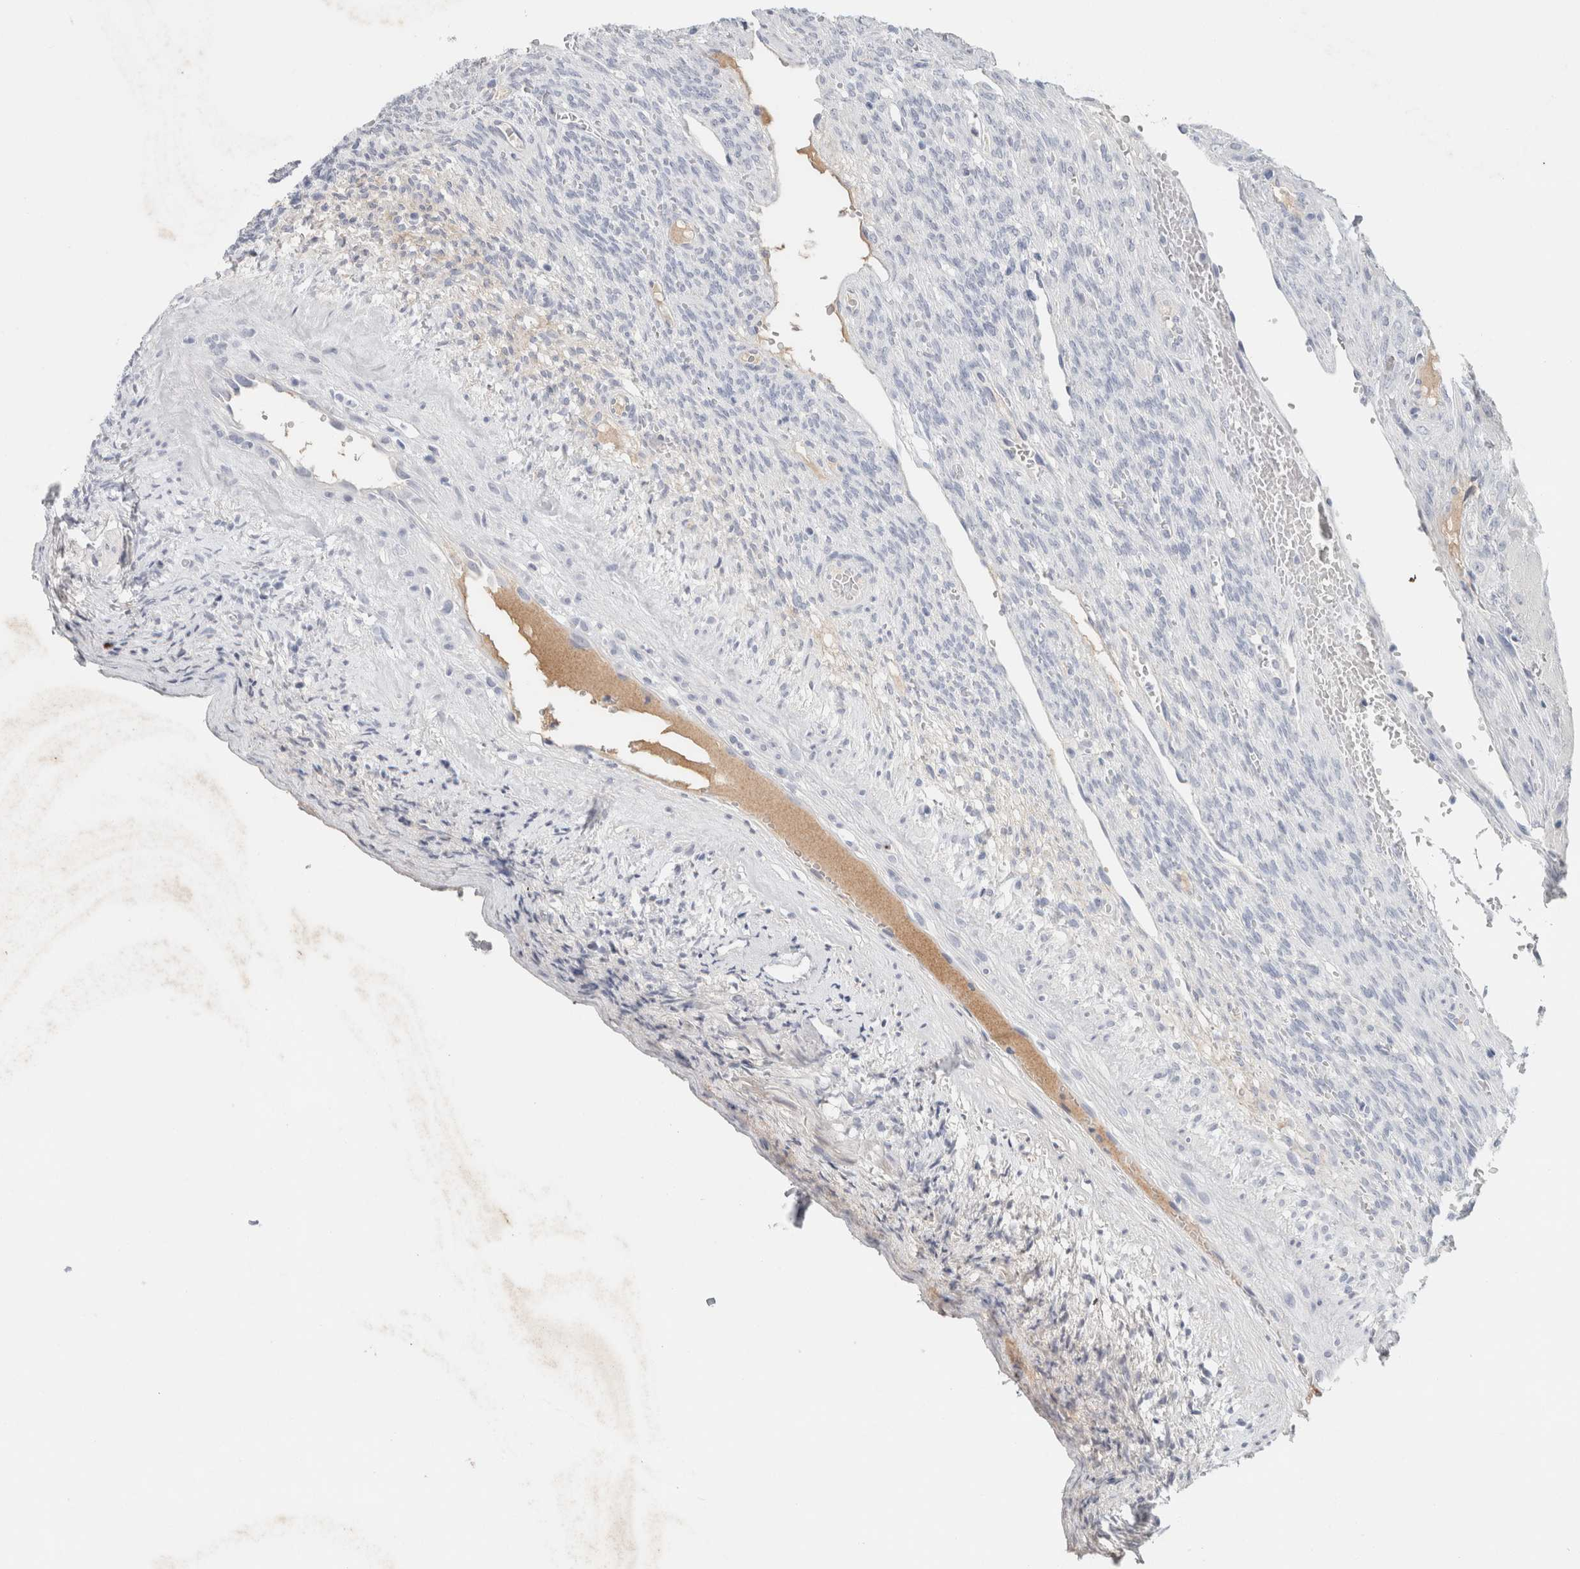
{"staining": {"intensity": "negative", "quantity": "none", "location": "none"}, "tissue": "ovary", "cell_type": "Ovarian stroma cells", "image_type": "normal", "snomed": [{"axis": "morphology", "description": "Normal tissue, NOS"}, {"axis": "topography", "description": "Ovary"}], "caption": "Immunohistochemical staining of normal ovary reveals no significant positivity in ovarian stroma cells.", "gene": "IL6", "patient": {"sex": "female", "age": 34}}